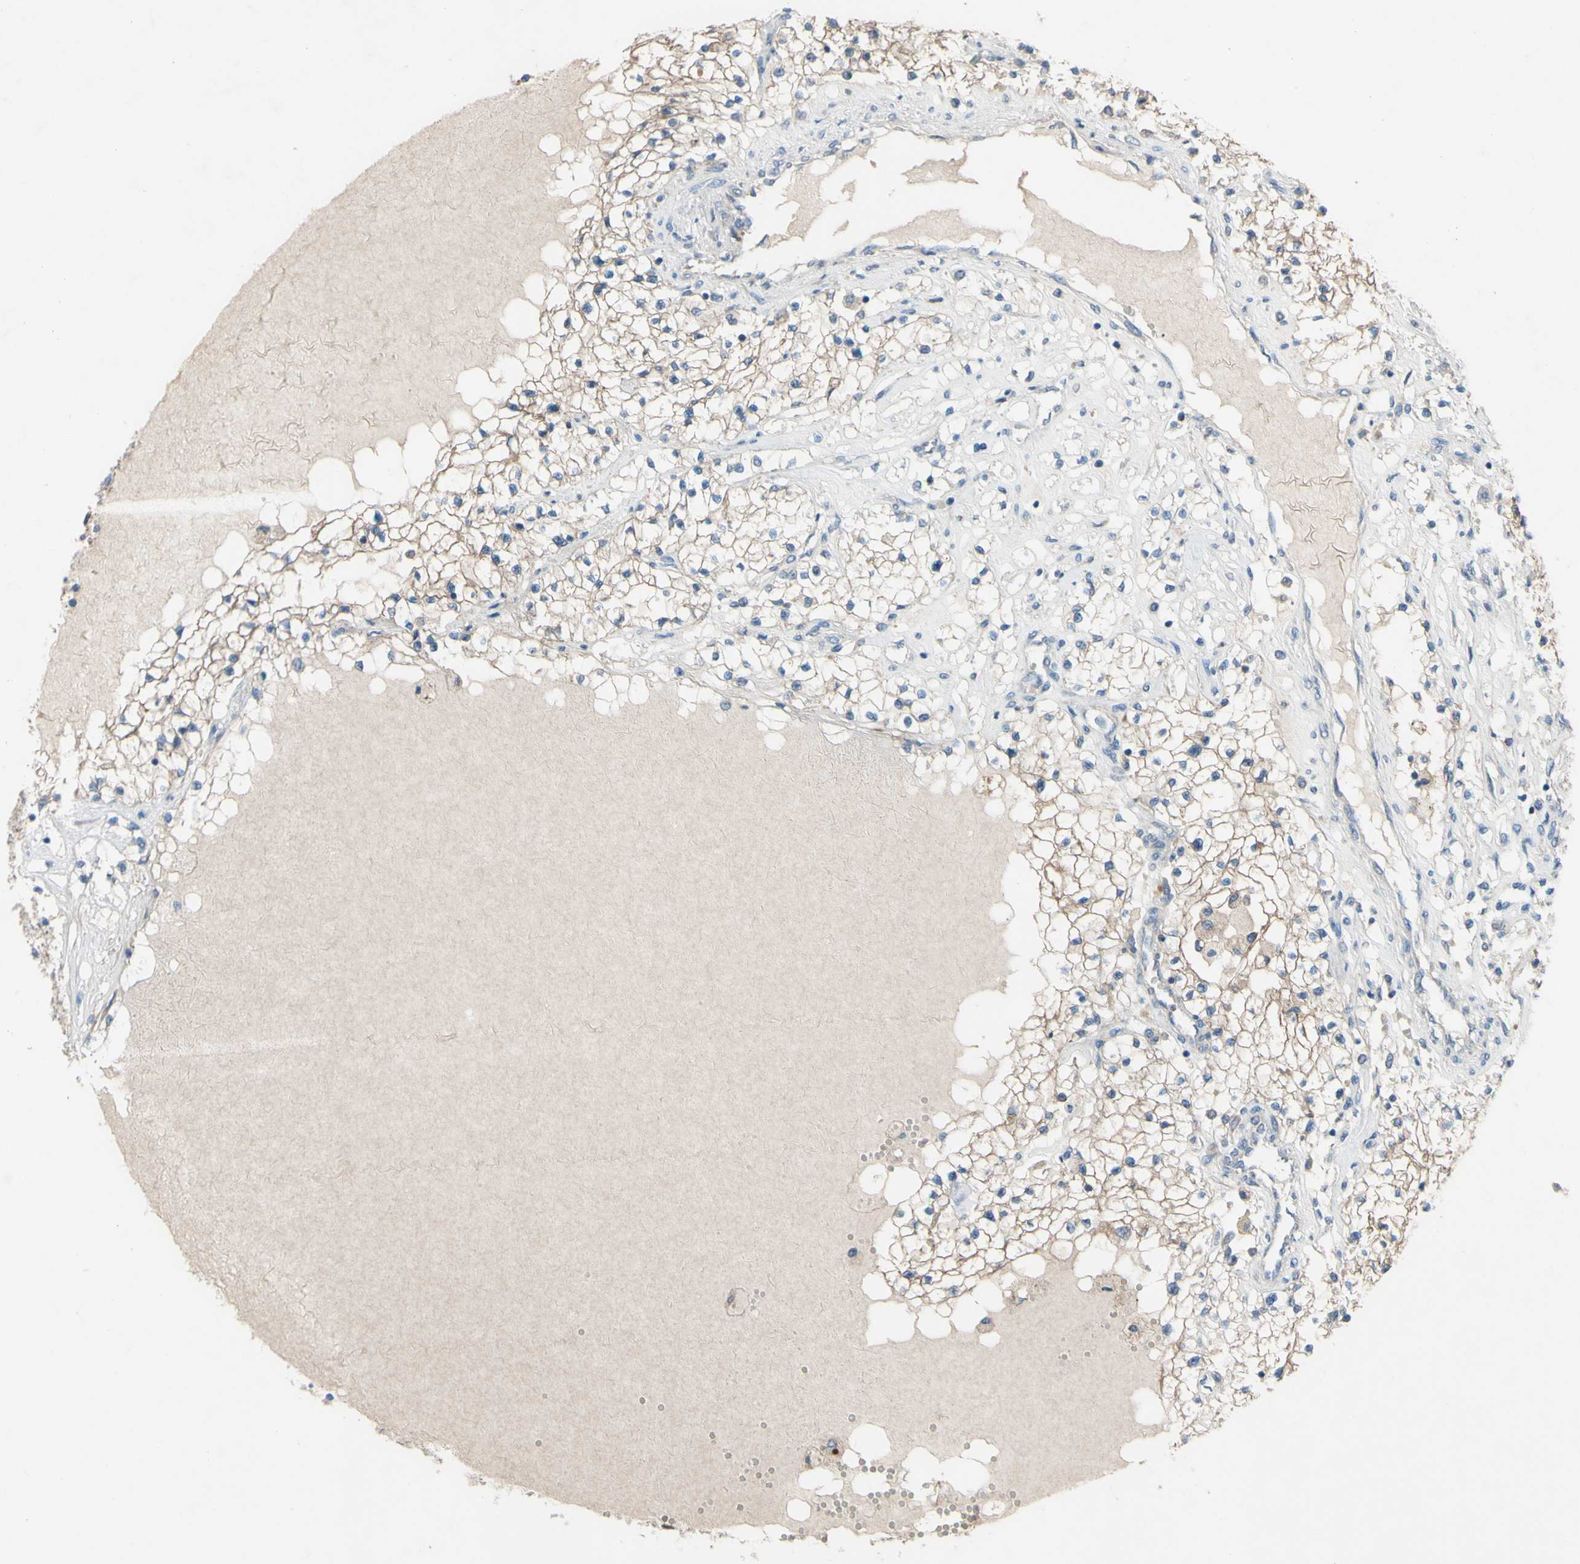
{"staining": {"intensity": "moderate", "quantity": "25%-75%", "location": "cytoplasmic/membranous"}, "tissue": "renal cancer", "cell_type": "Tumor cells", "image_type": "cancer", "snomed": [{"axis": "morphology", "description": "Adenocarcinoma, NOS"}, {"axis": "topography", "description": "Kidney"}], "caption": "Protein analysis of adenocarcinoma (renal) tissue reveals moderate cytoplasmic/membranous expression in about 25%-75% of tumor cells. (brown staining indicates protein expression, while blue staining denotes nuclei).", "gene": "CDCP1", "patient": {"sex": "male", "age": 68}}